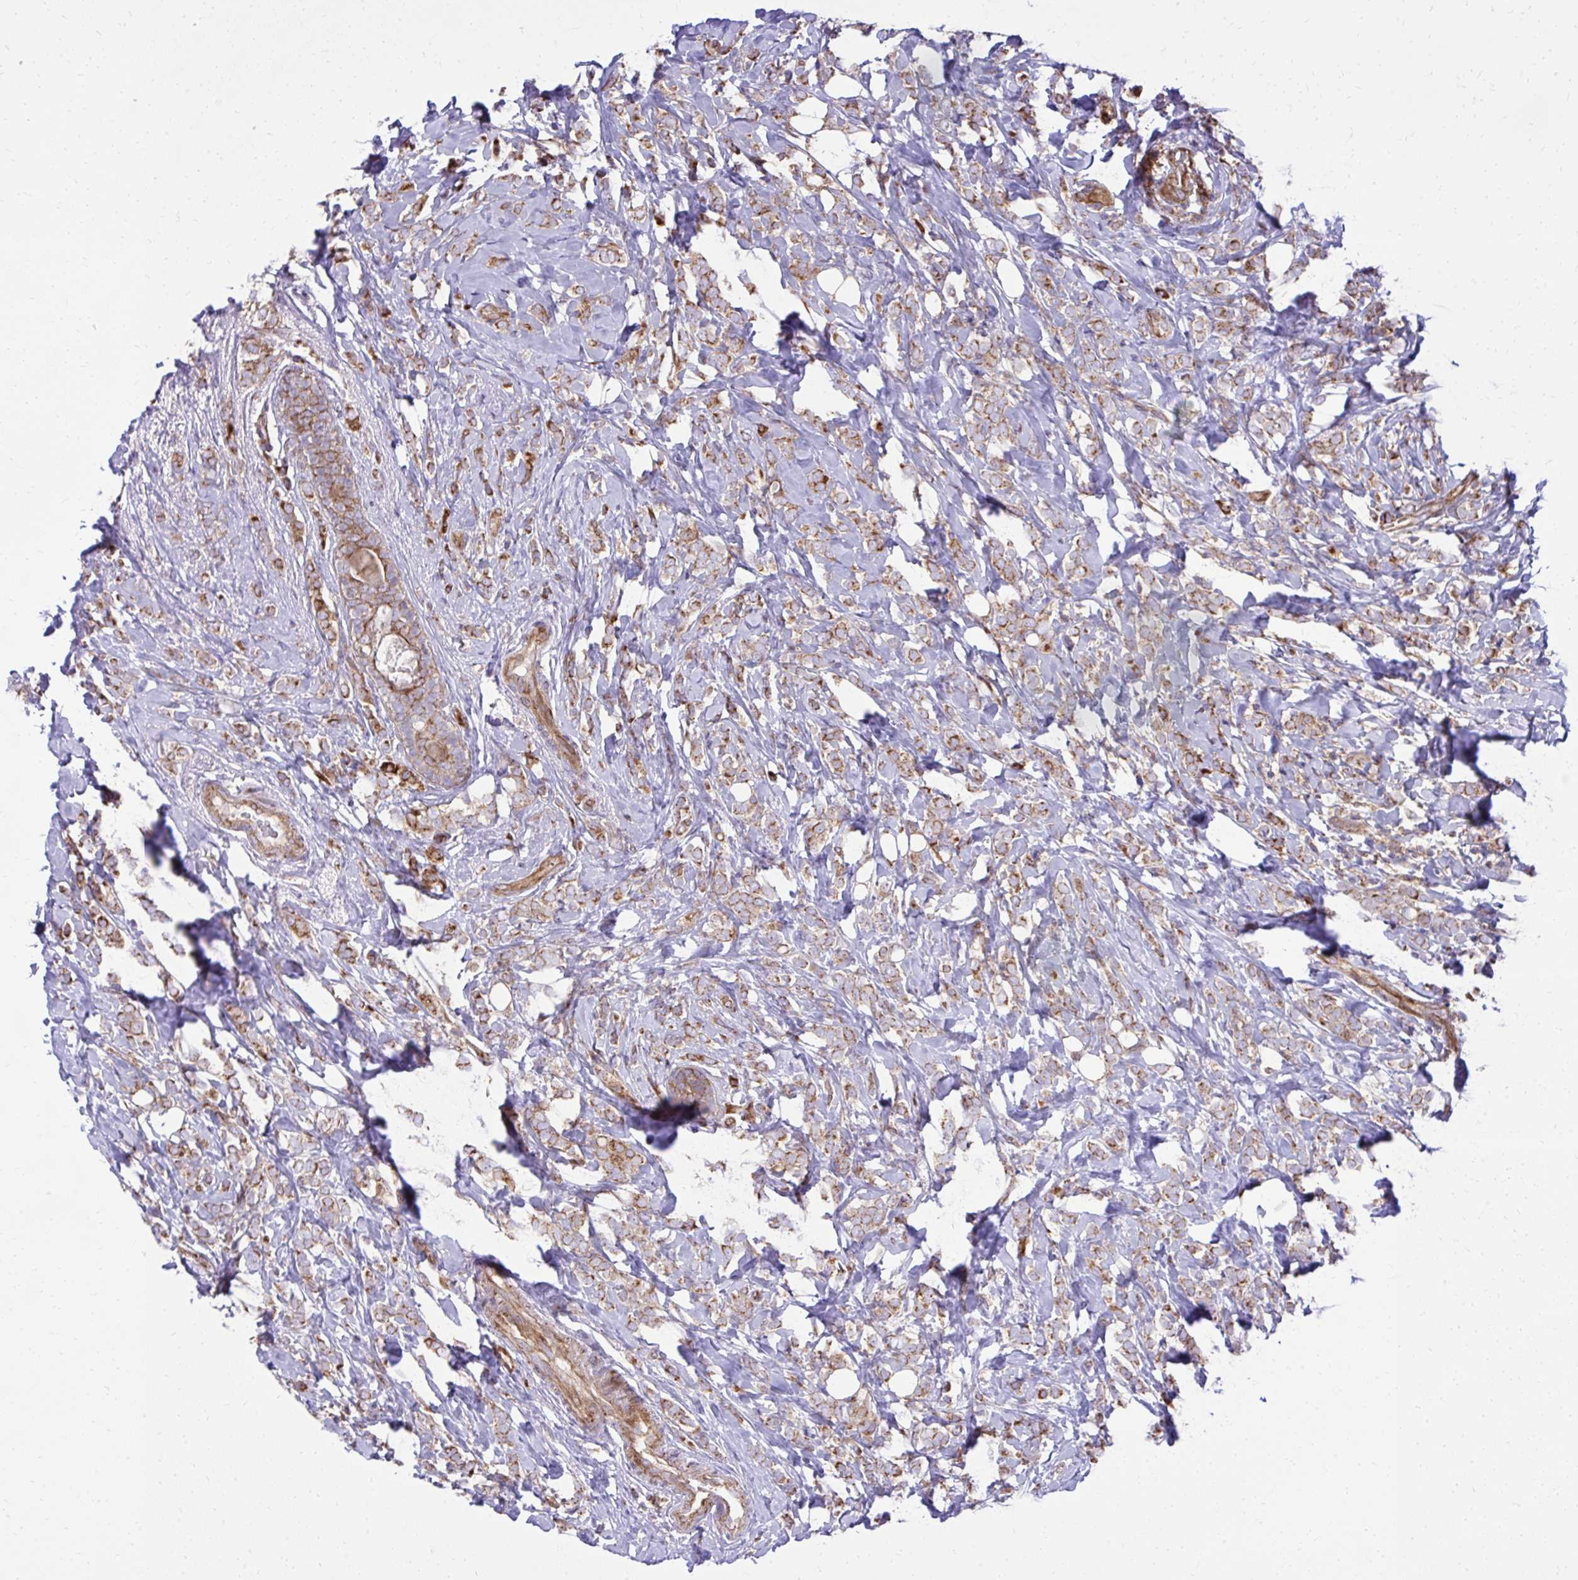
{"staining": {"intensity": "moderate", "quantity": ">75%", "location": "cytoplasmic/membranous"}, "tissue": "breast cancer", "cell_type": "Tumor cells", "image_type": "cancer", "snomed": [{"axis": "morphology", "description": "Lobular carcinoma"}, {"axis": "topography", "description": "Breast"}], "caption": "Brown immunohistochemical staining in lobular carcinoma (breast) exhibits moderate cytoplasmic/membranous expression in approximately >75% of tumor cells. Using DAB (brown) and hematoxylin (blue) stains, captured at high magnification using brightfield microscopy.", "gene": "NMNAT3", "patient": {"sex": "female", "age": 49}}